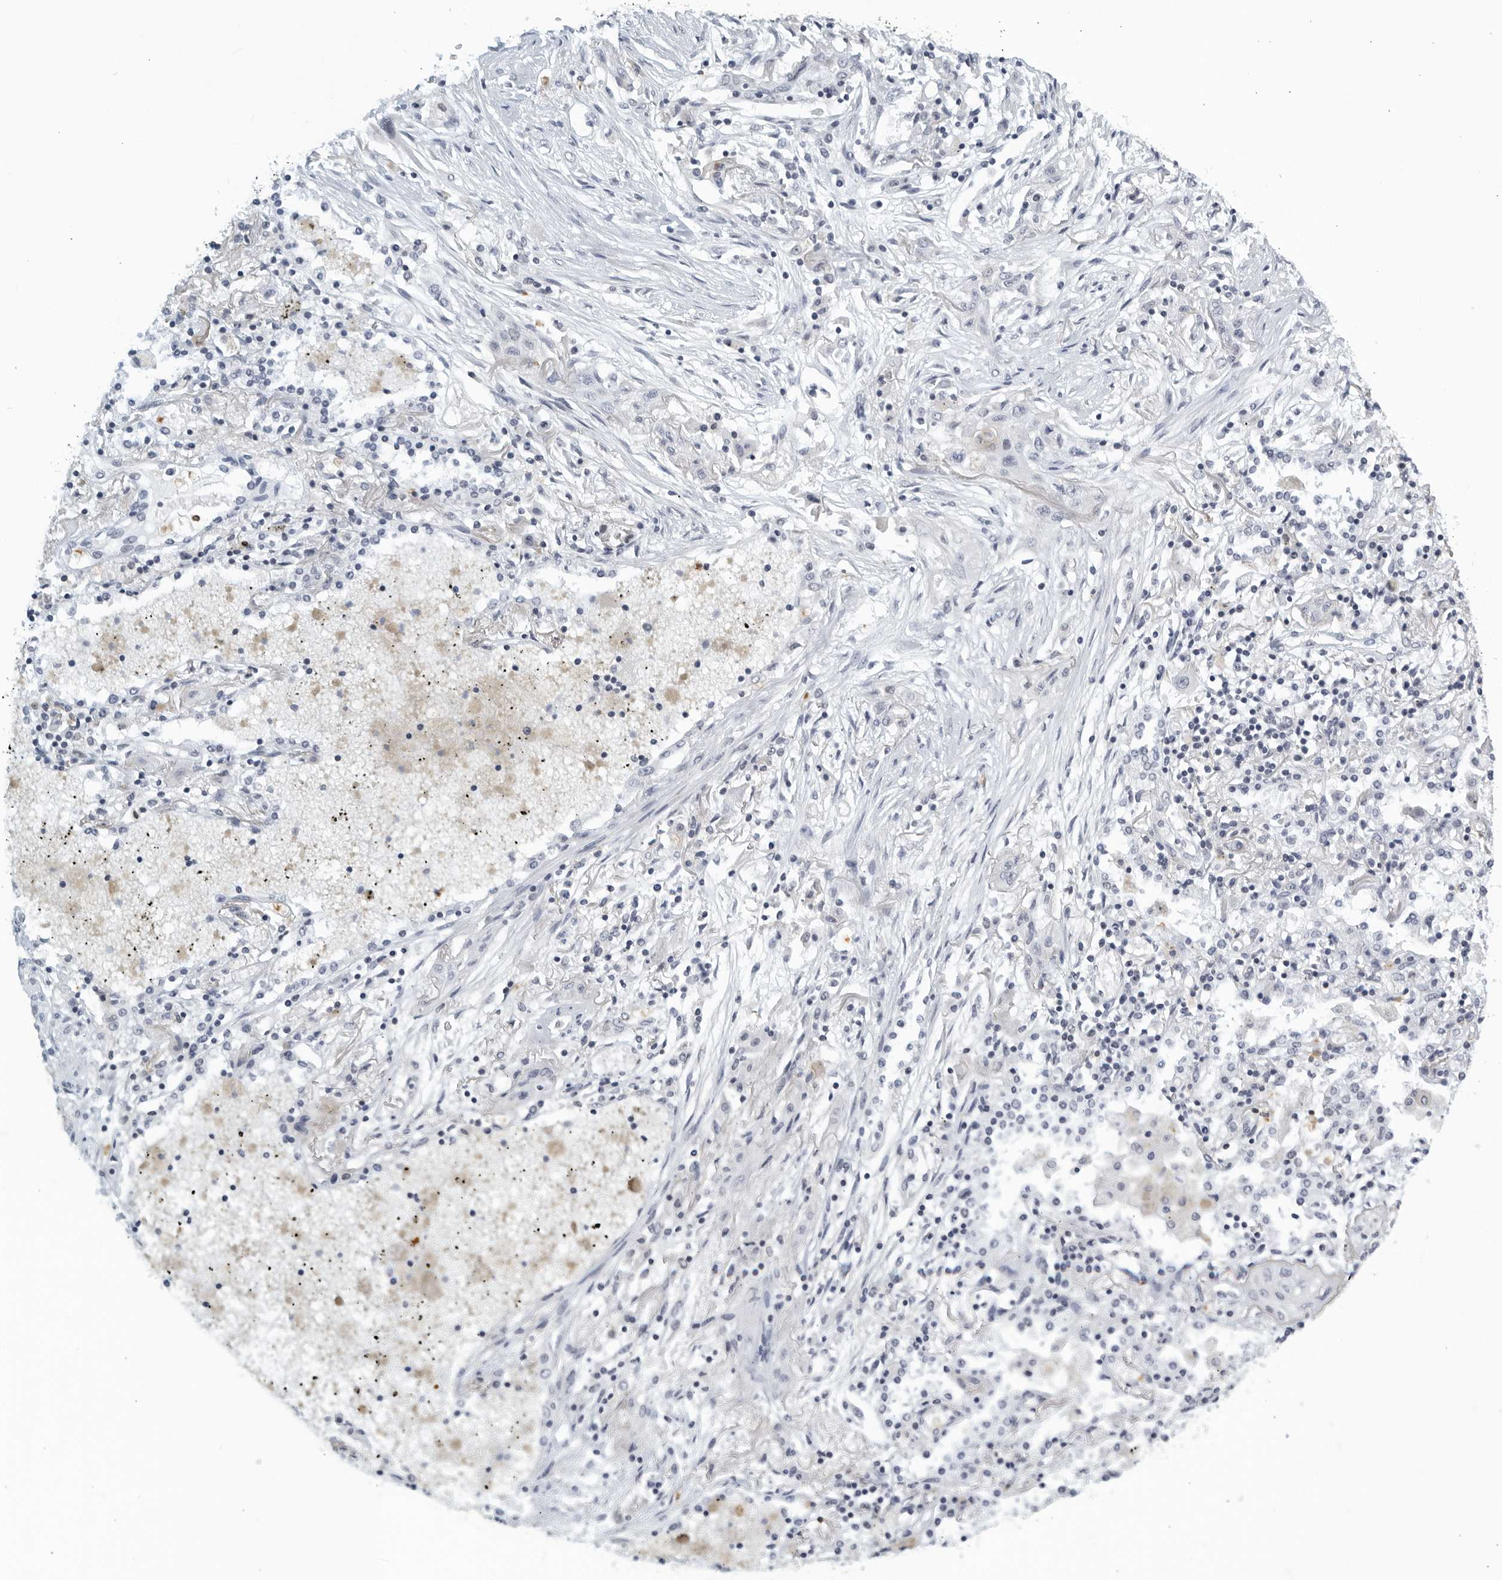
{"staining": {"intensity": "negative", "quantity": "none", "location": "none"}, "tissue": "lung cancer", "cell_type": "Tumor cells", "image_type": "cancer", "snomed": [{"axis": "morphology", "description": "Squamous cell carcinoma, NOS"}, {"axis": "topography", "description": "Lung"}], "caption": "Immunohistochemistry (IHC) of lung cancer (squamous cell carcinoma) displays no positivity in tumor cells.", "gene": "KLK7", "patient": {"sex": "female", "age": 47}}